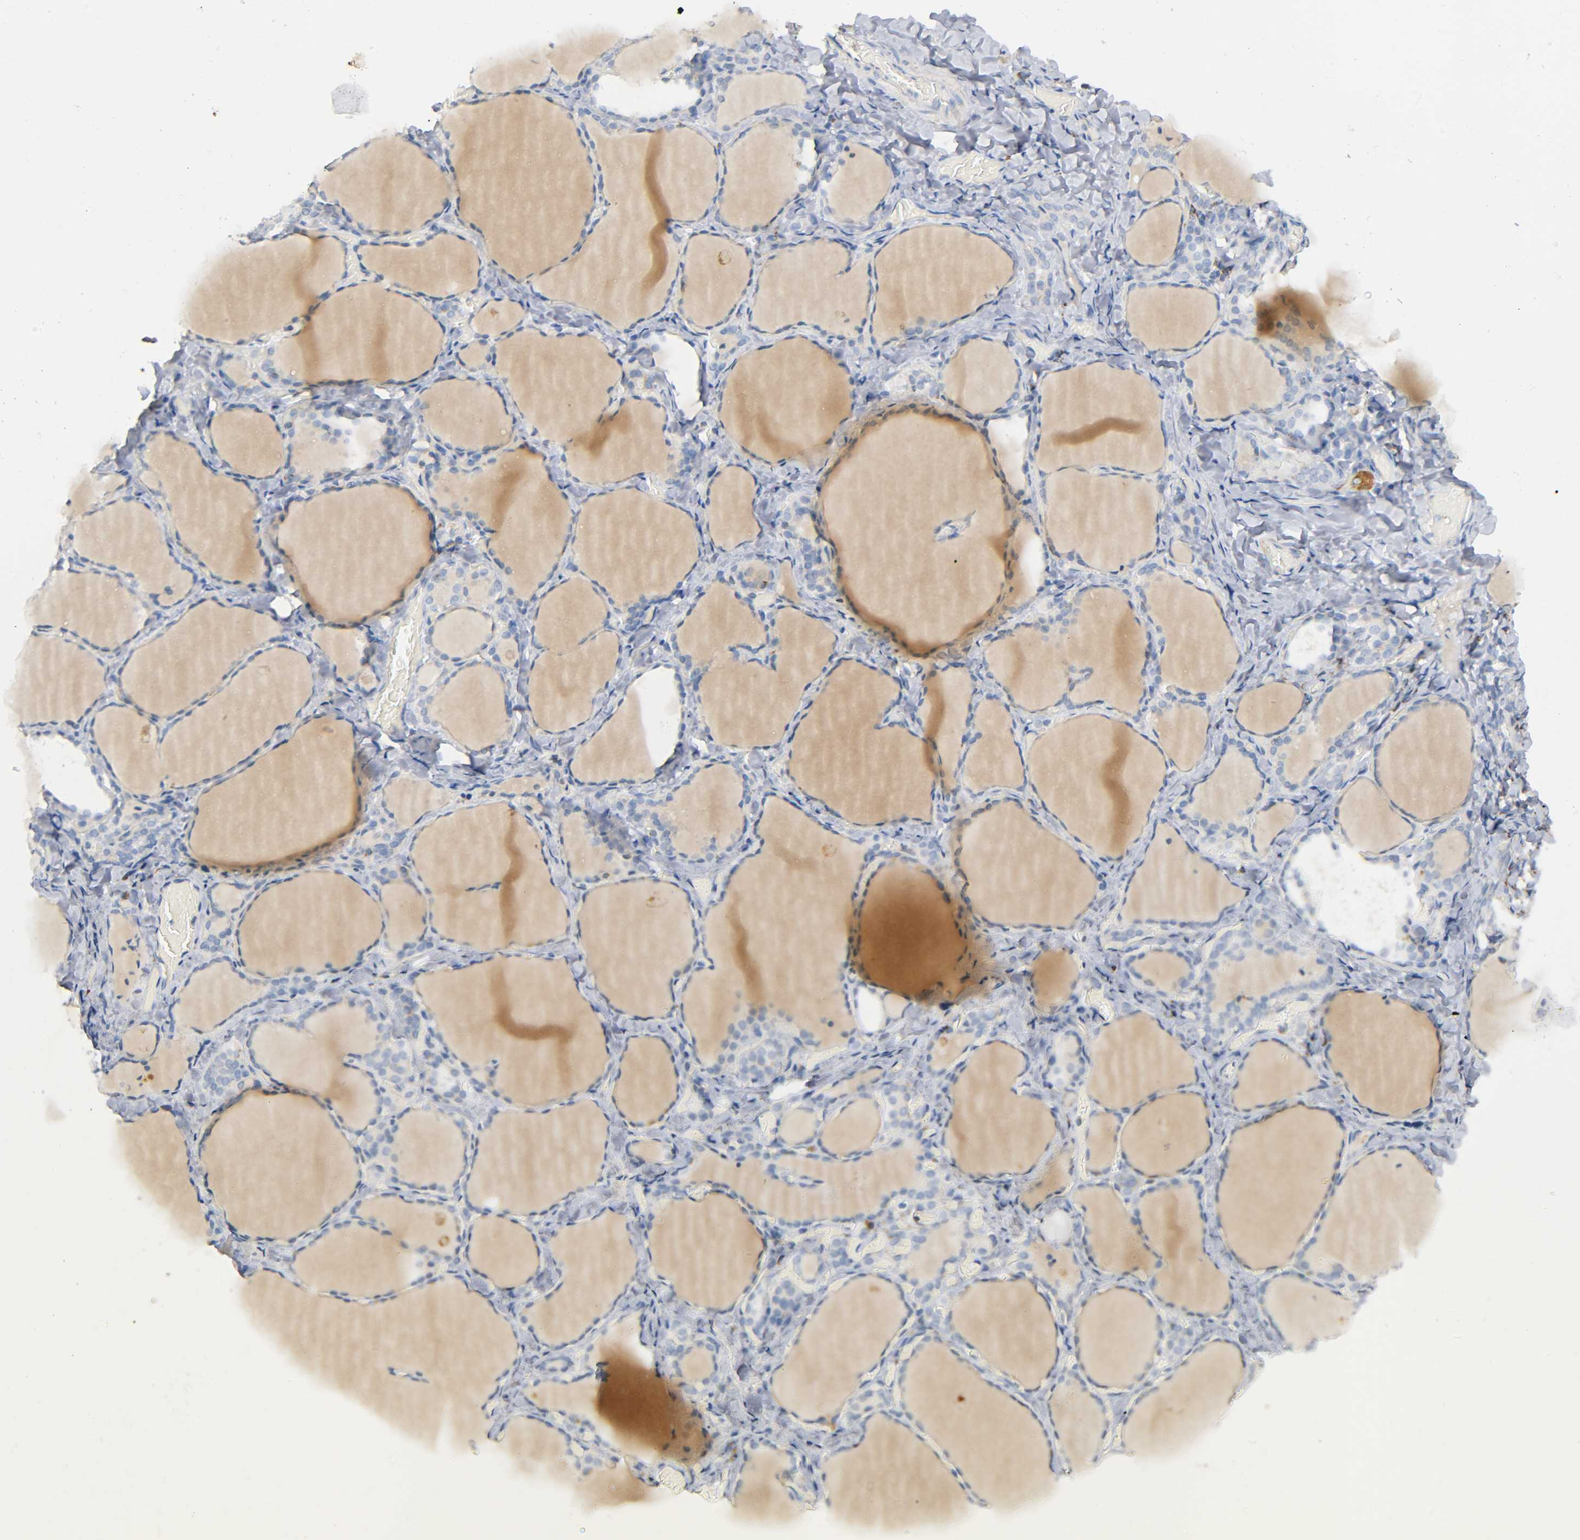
{"staining": {"intensity": "negative", "quantity": "none", "location": "none"}, "tissue": "thyroid gland", "cell_type": "Glandular cells", "image_type": "normal", "snomed": [{"axis": "morphology", "description": "Normal tissue, NOS"}, {"axis": "morphology", "description": "Papillary adenocarcinoma, NOS"}, {"axis": "topography", "description": "Thyroid gland"}], "caption": "IHC micrograph of normal thyroid gland: thyroid gland stained with DAB (3,3'-diaminobenzidine) reveals no significant protein staining in glandular cells. (Immunohistochemistry (ihc), brightfield microscopy, high magnification).", "gene": "BAK1", "patient": {"sex": "female", "age": 30}}